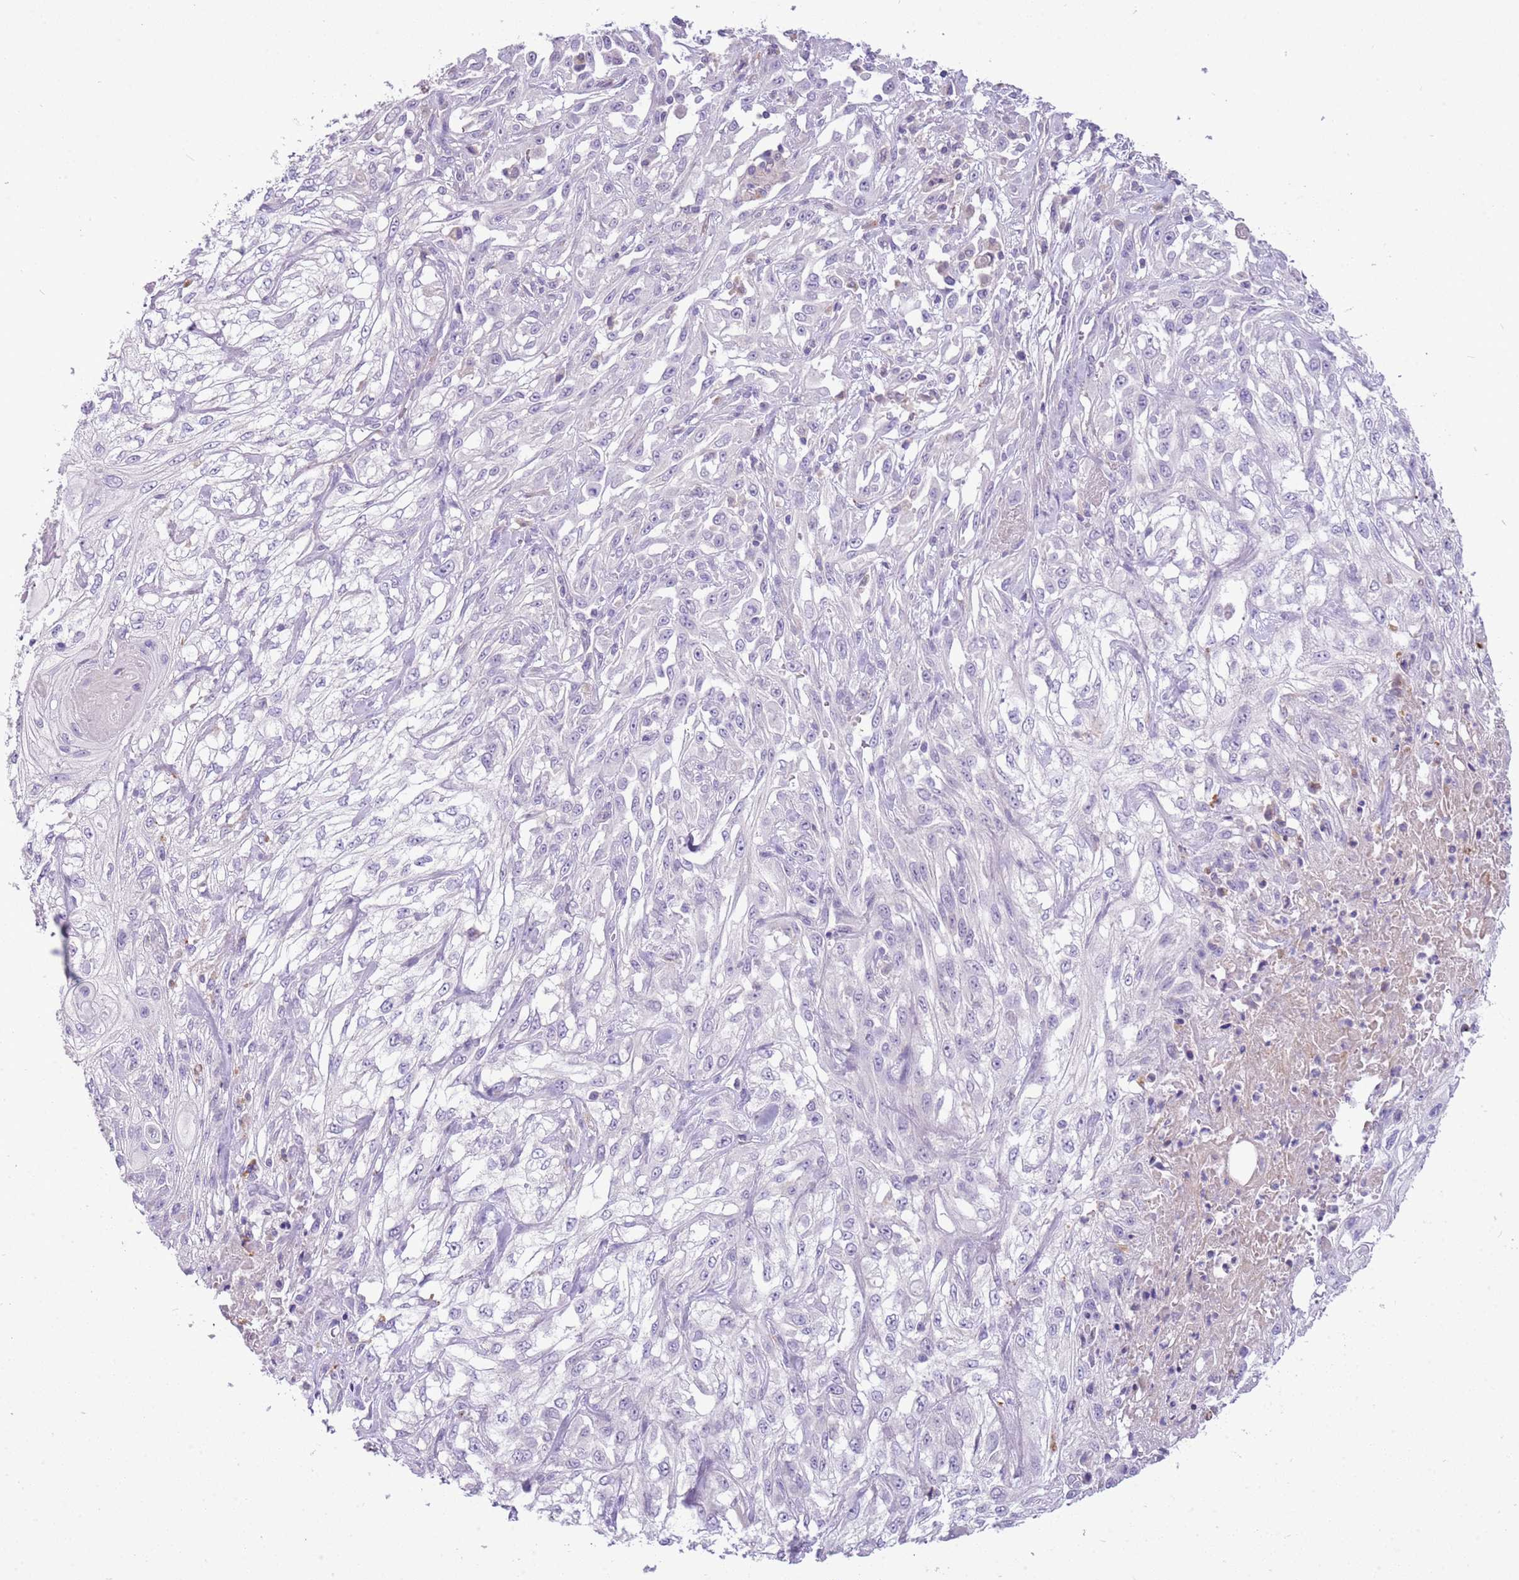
{"staining": {"intensity": "negative", "quantity": "none", "location": "none"}, "tissue": "skin cancer", "cell_type": "Tumor cells", "image_type": "cancer", "snomed": [{"axis": "morphology", "description": "Squamous cell carcinoma, NOS"}, {"axis": "morphology", "description": "Squamous cell carcinoma, metastatic, NOS"}, {"axis": "topography", "description": "Skin"}, {"axis": "topography", "description": "Lymph node"}], "caption": "This photomicrograph is of skin cancer stained with IHC to label a protein in brown with the nuclei are counter-stained blue. There is no positivity in tumor cells.", "gene": "SCAMP5", "patient": {"sex": "male", "age": 75}}